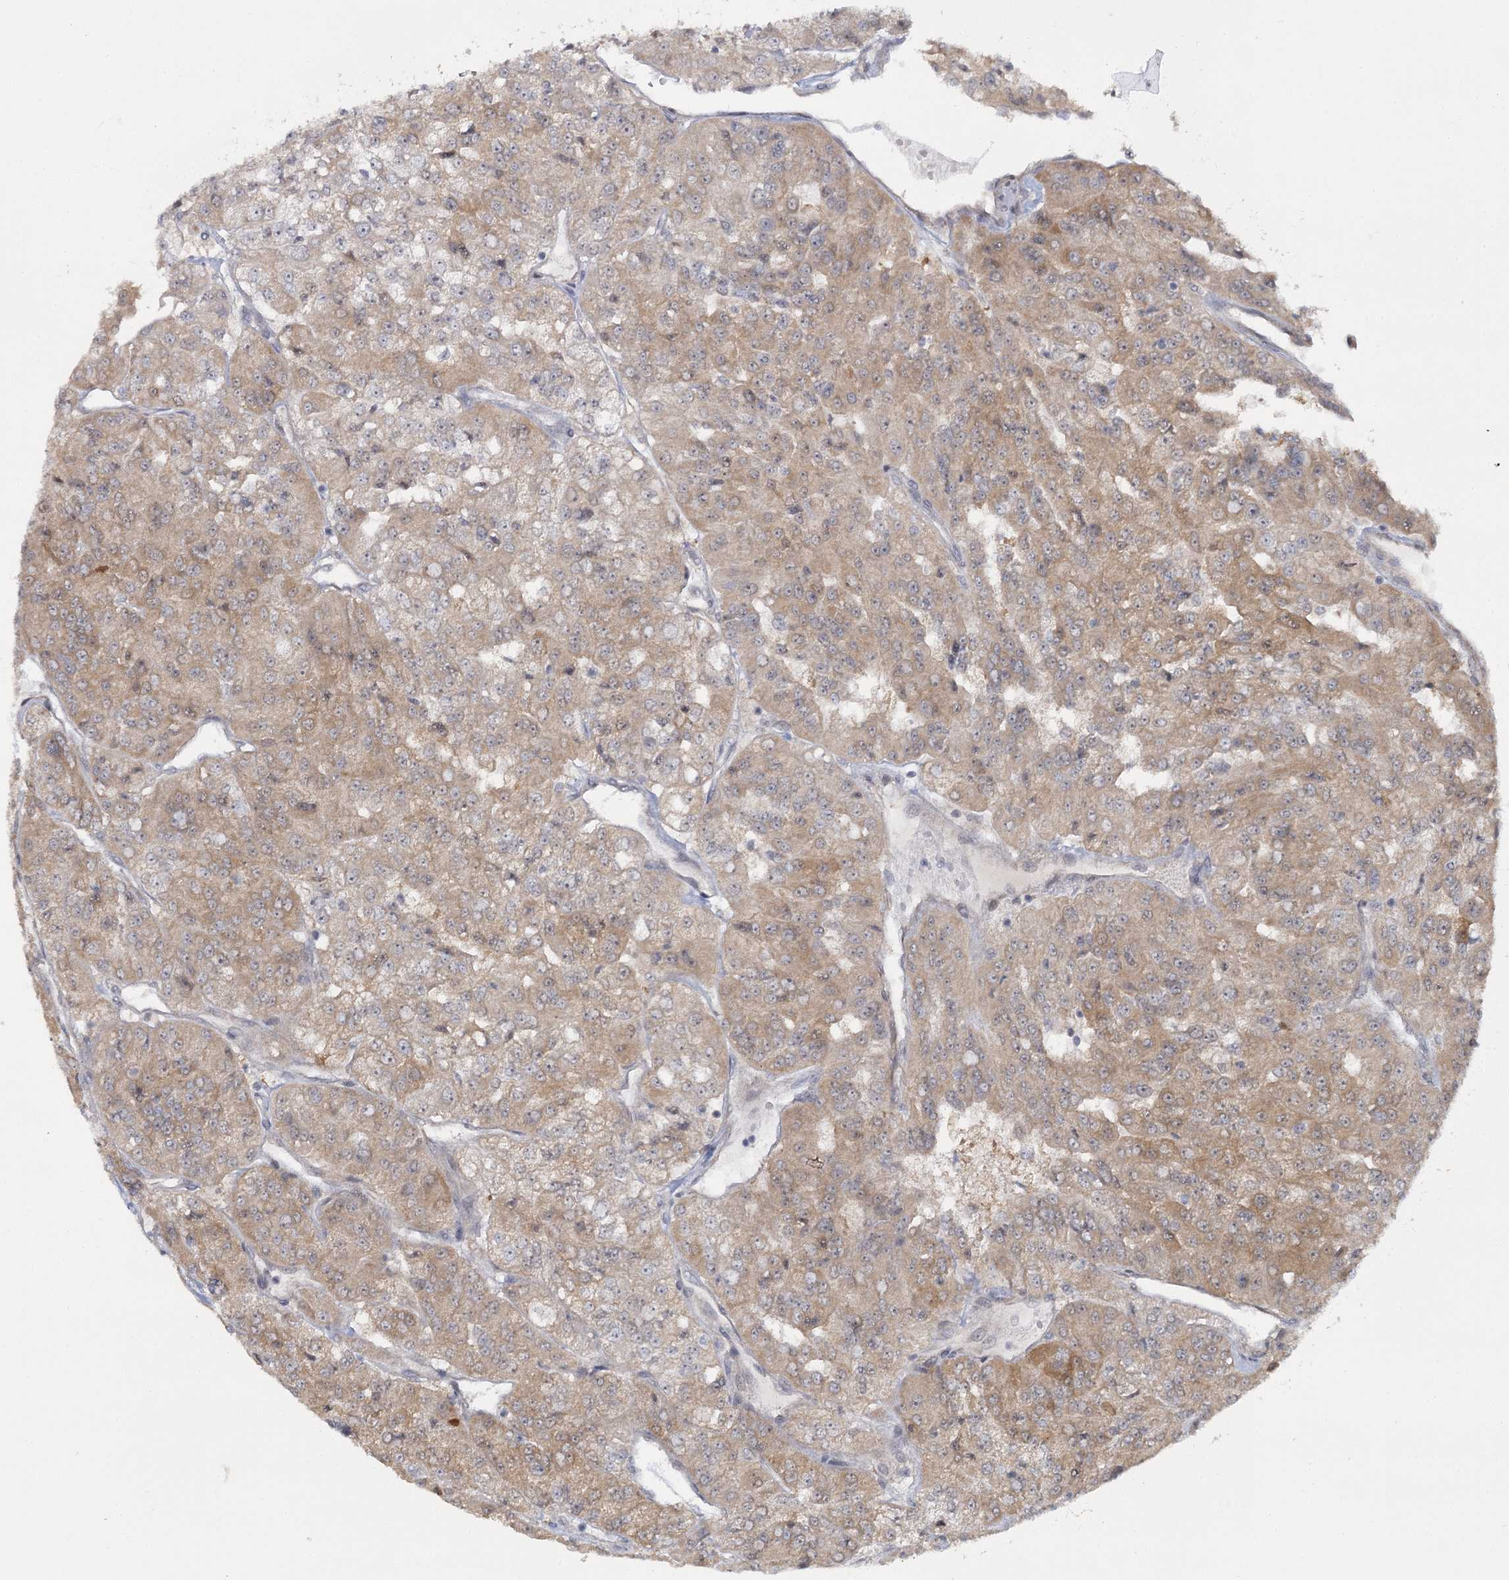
{"staining": {"intensity": "moderate", "quantity": ">75%", "location": "cytoplasmic/membranous"}, "tissue": "renal cancer", "cell_type": "Tumor cells", "image_type": "cancer", "snomed": [{"axis": "morphology", "description": "Adenocarcinoma, NOS"}, {"axis": "topography", "description": "Kidney"}], "caption": "Protein expression by immunohistochemistry (IHC) shows moderate cytoplasmic/membranous positivity in about >75% of tumor cells in adenocarcinoma (renal).", "gene": "TBC1D9B", "patient": {"sex": "female", "age": 63}}